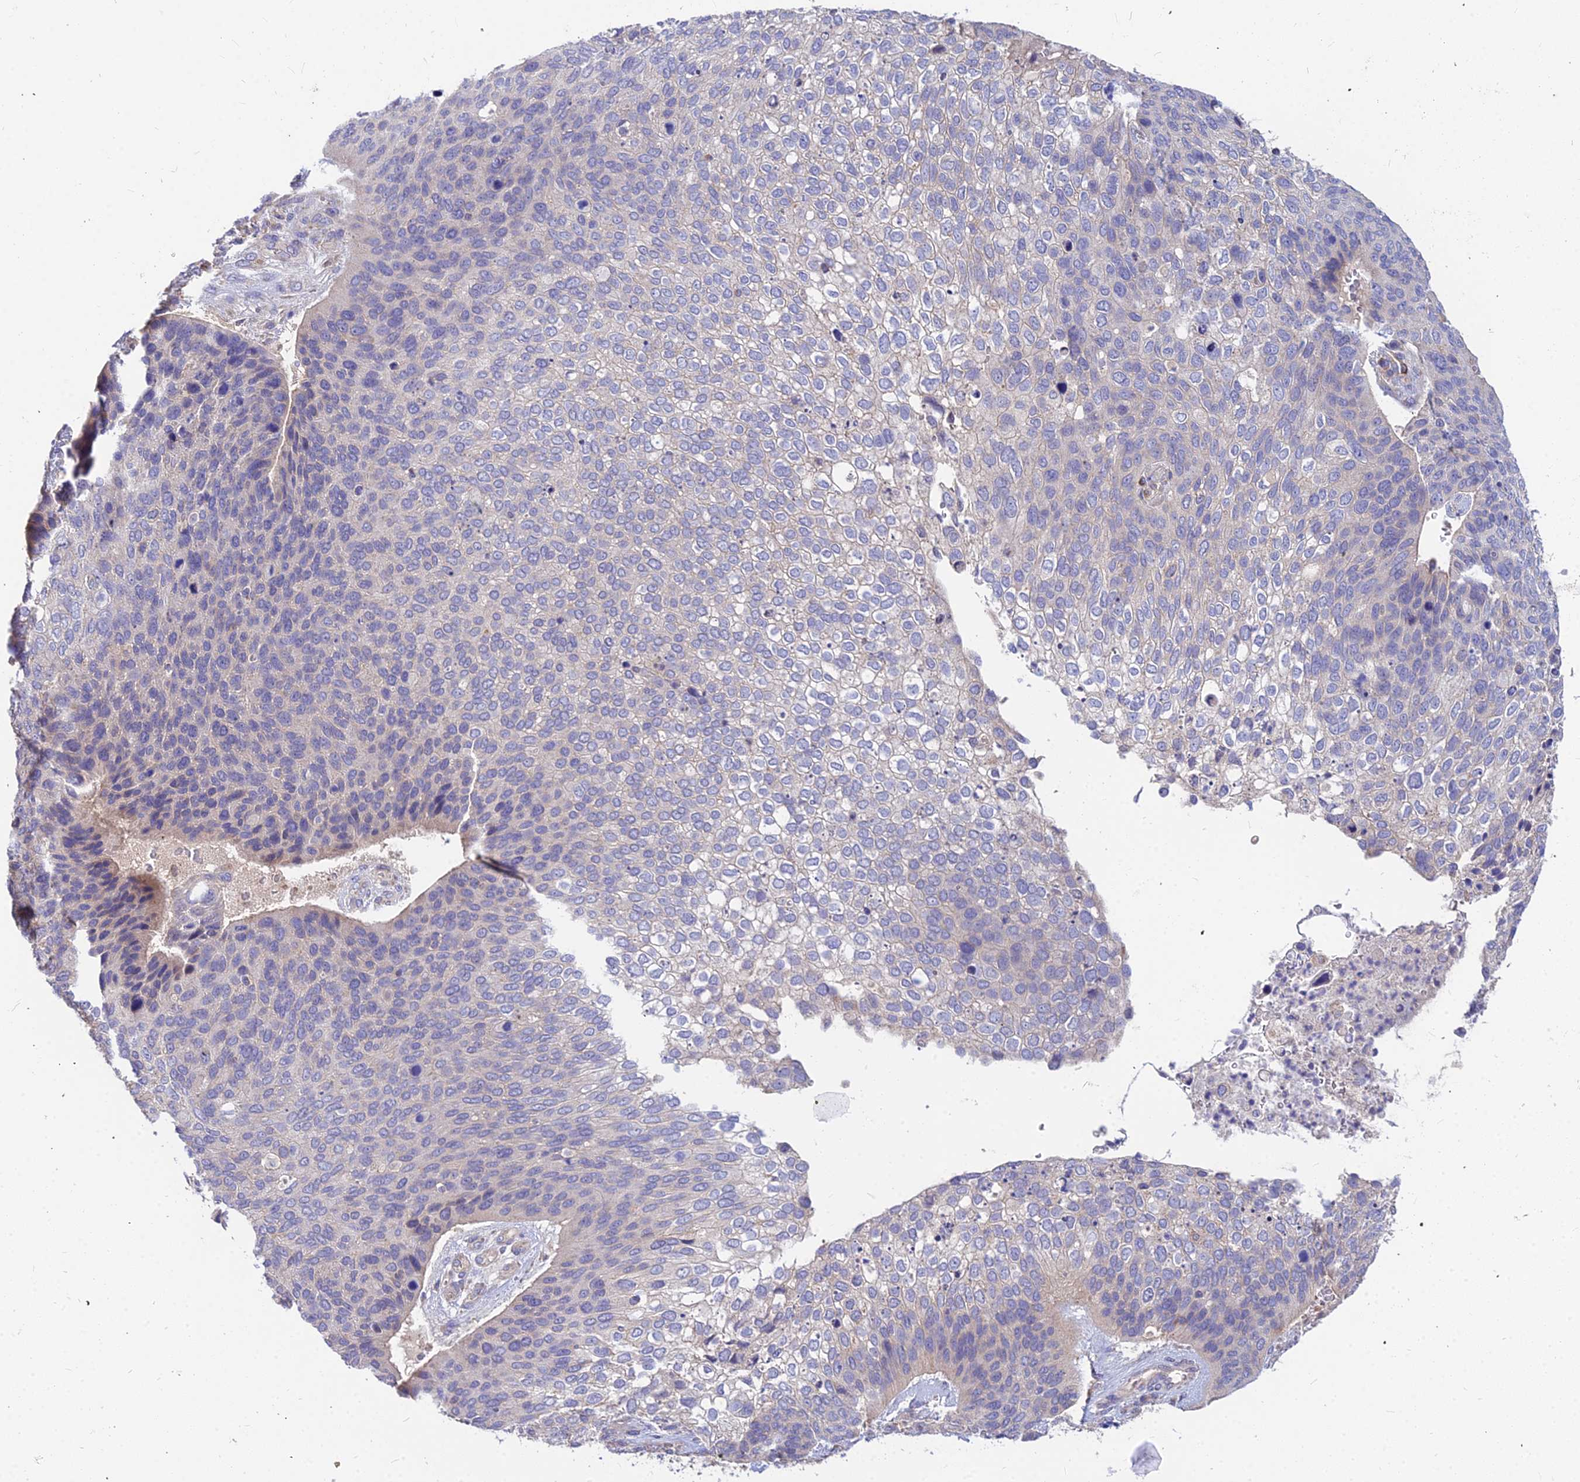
{"staining": {"intensity": "negative", "quantity": "none", "location": "none"}, "tissue": "skin cancer", "cell_type": "Tumor cells", "image_type": "cancer", "snomed": [{"axis": "morphology", "description": "Basal cell carcinoma"}, {"axis": "topography", "description": "Skin"}], "caption": "Immunohistochemistry image of human skin basal cell carcinoma stained for a protein (brown), which exhibits no expression in tumor cells.", "gene": "ASPHD1", "patient": {"sex": "female", "age": 74}}